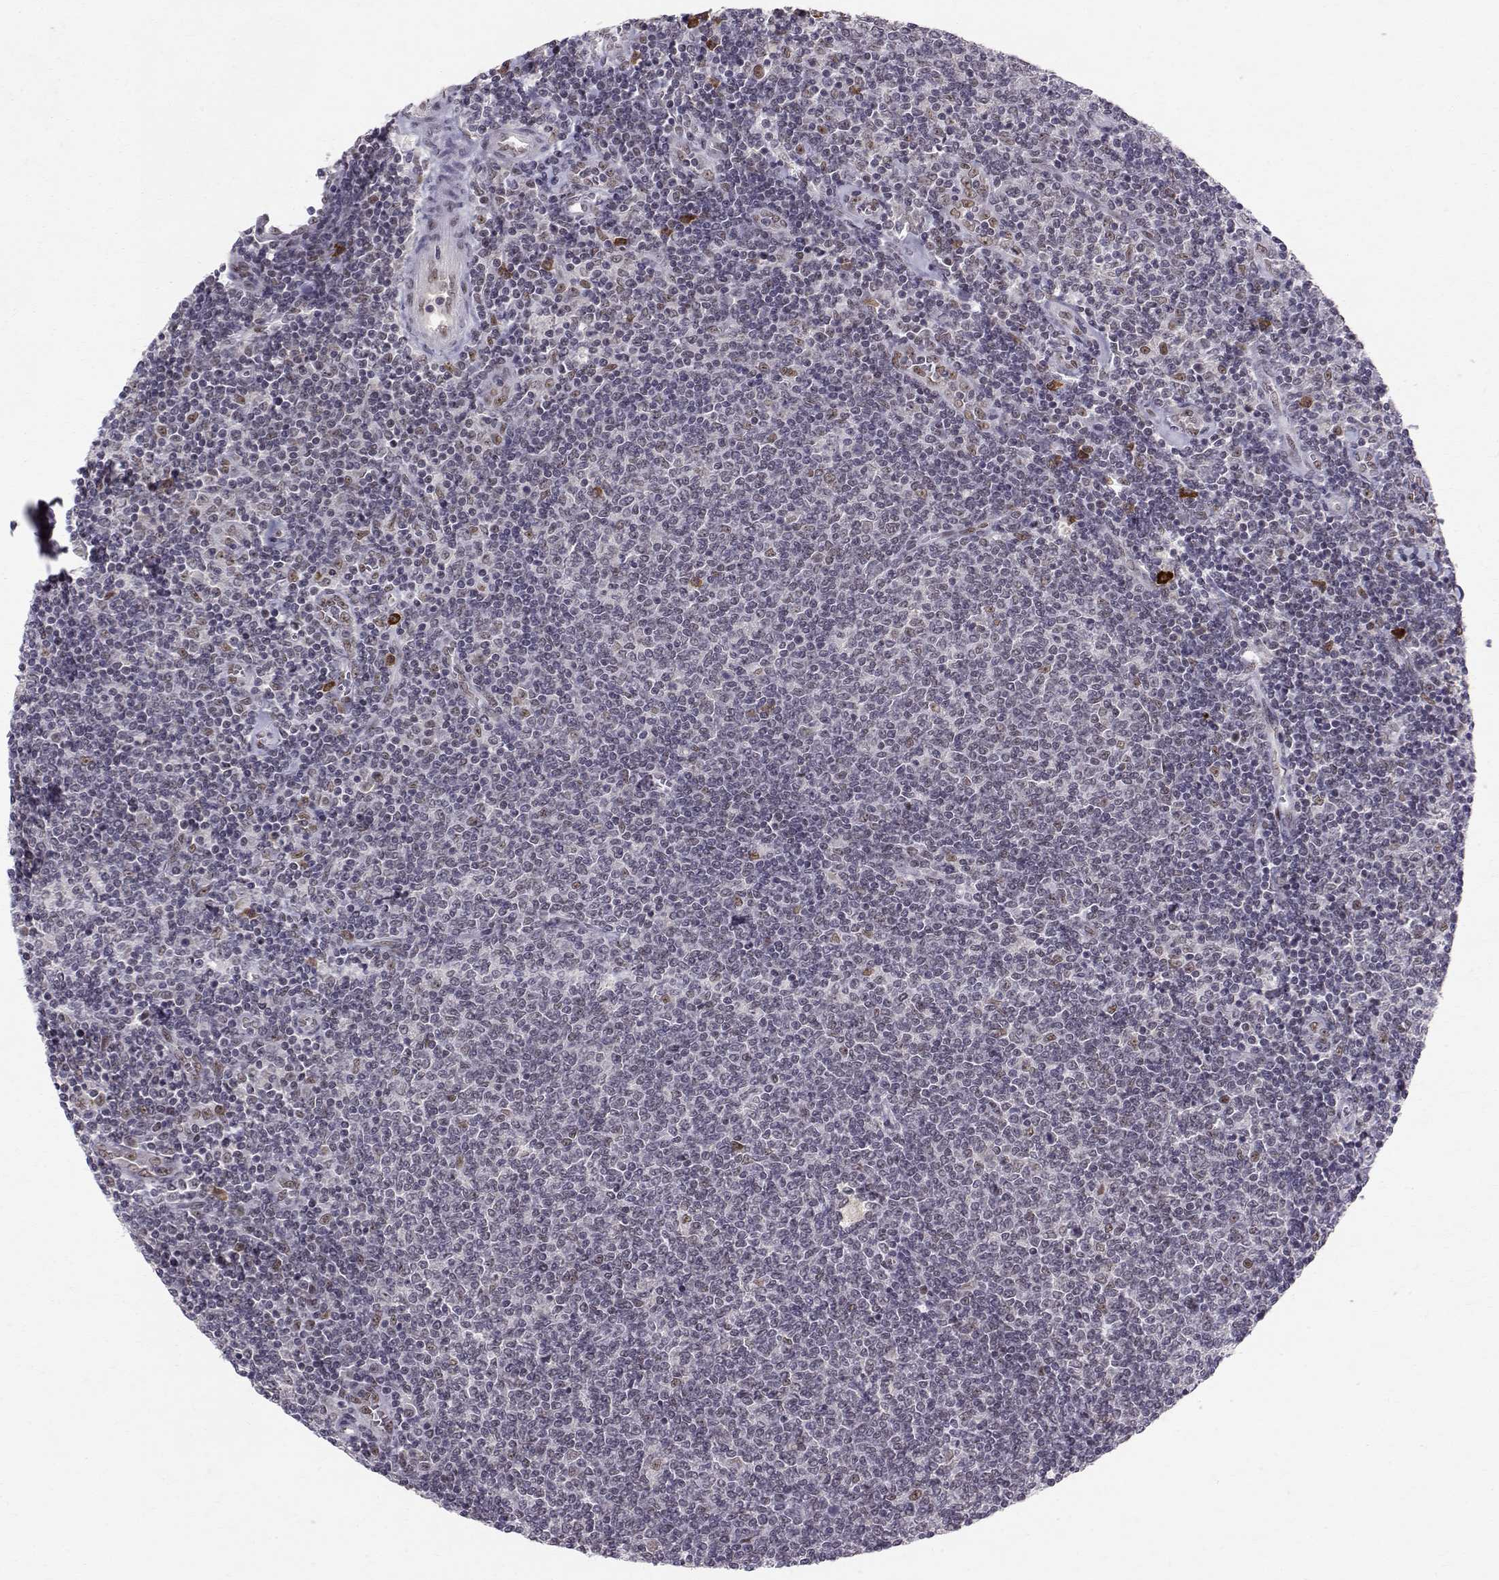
{"staining": {"intensity": "negative", "quantity": "none", "location": "none"}, "tissue": "lymphoma", "cell_type": "Tumor cells", "image_type": "cancer", "snomed": [{"axis": "morphology", "description": "Malignant lymphoma, non-Hodgkin's type, Low grade"}, {"axis": "topography", "description": "Lymph node"}], "caption": "IHC micrograph of lymphoma stained for a protein (brown), which exhibits no staining in tumor cells. The staining was performed using DAB to visualize the protein expression in brown, while the nuclei were stained in blue with hematoxylin (Magnification: 20x).", "gene": "RPP38", "patient": {"sex": "male", "age": 52}}